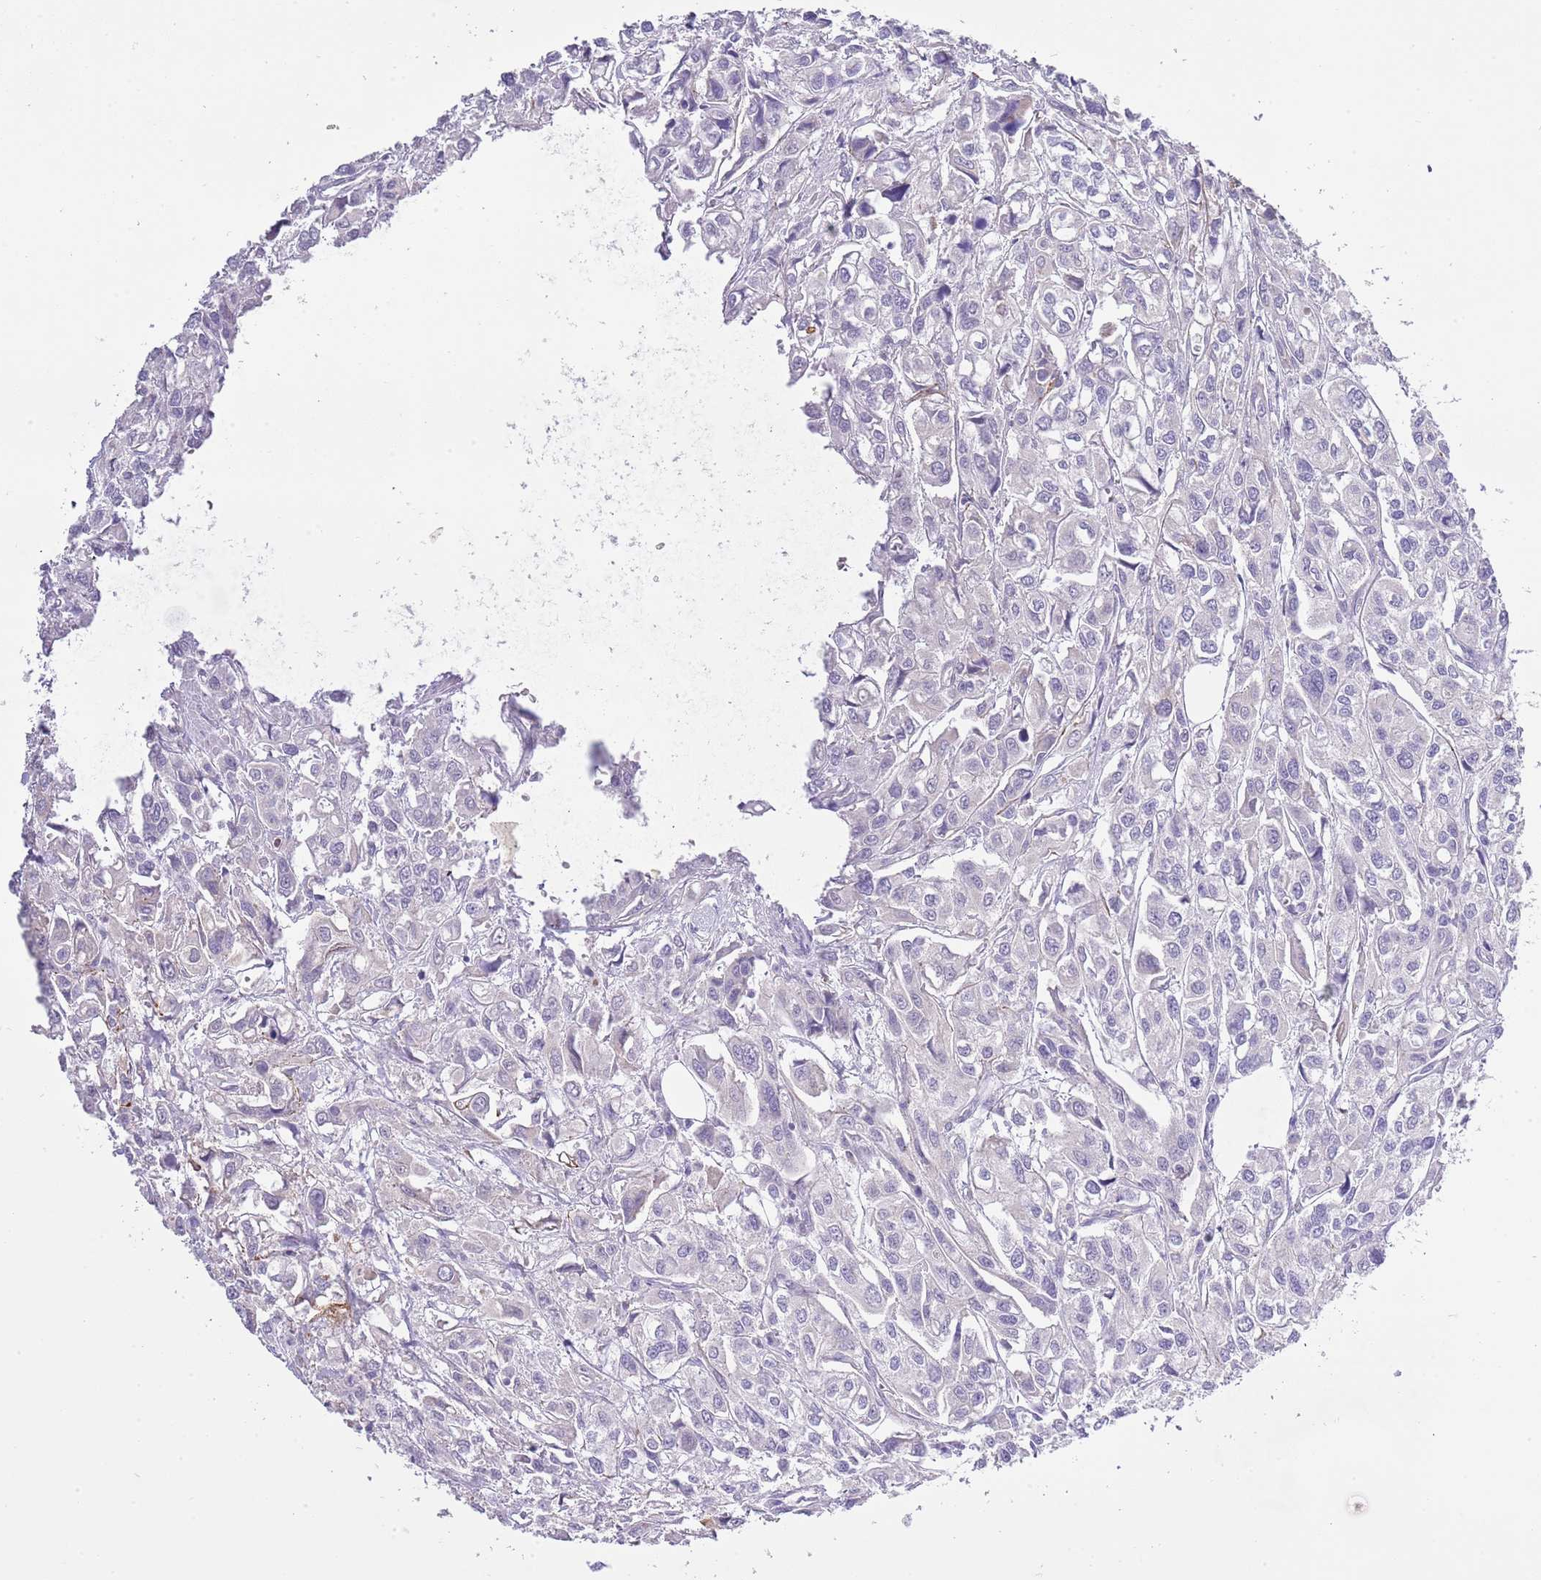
{"staining": {"intensity": "negative", "quantity": "none", "location": "none"}, "tissue": "urothelial cancer", "cell_type": "Tumor cells", "image_type": "cancer", "snomed": [{"axis": "morphology", "description": "Urothelial carcinoma, High grade"}, {"axis": "topography", "description": "Urinary bladder"}], "caption": "This is a histopathology image of IHC staining of urothelial cancer, which shows no expression in tumor cells.", "gene": "OR2Z1", "patient": {"sex": "male", "age": 67}}